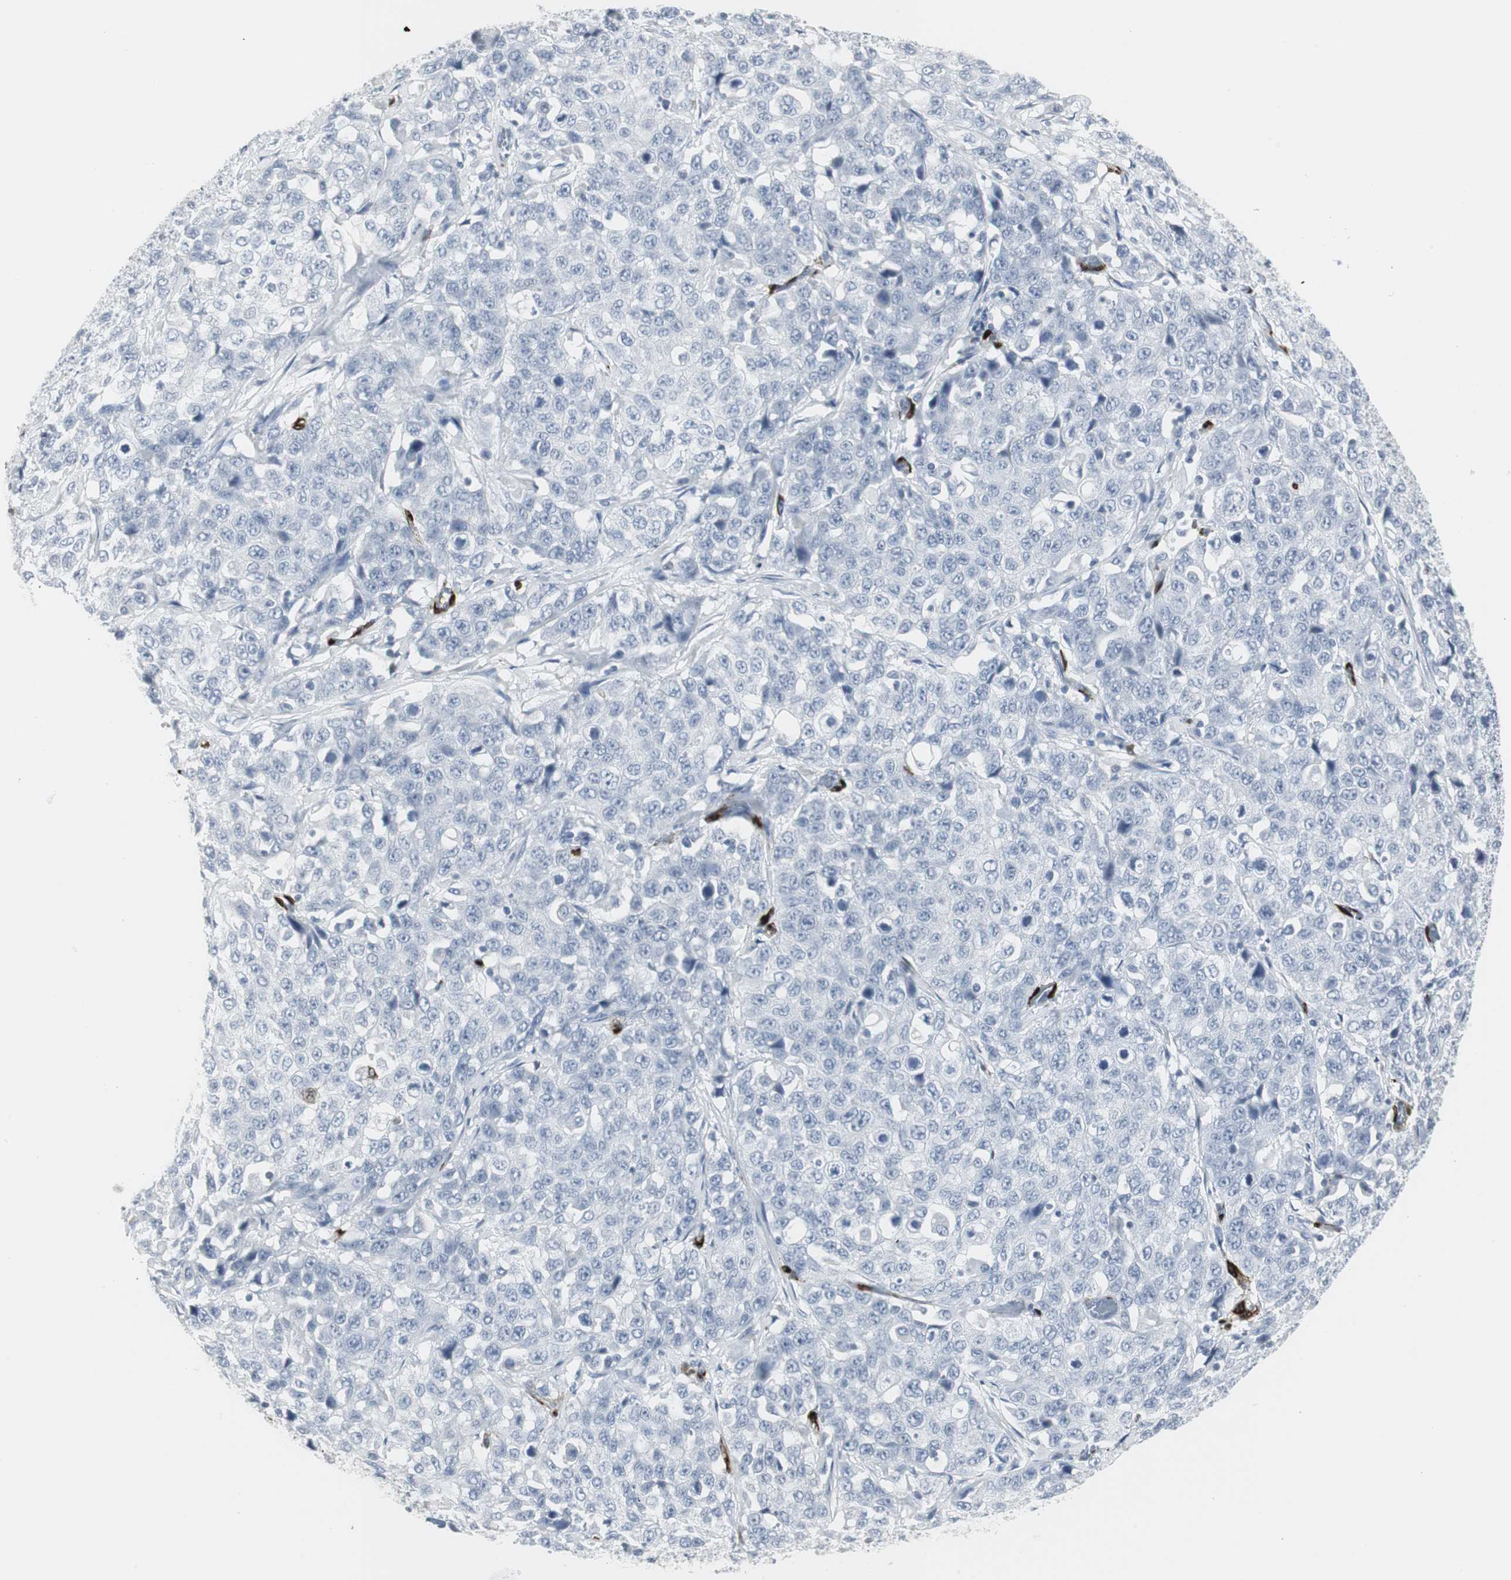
{"staining": {"intensity": "negative", "quantity": "none", "location": "none"}, "tissue": "stomach cancer", "cell_type": "Tumor cells", "image_type": "cancer", "snomed": [{"axis": "morphology", "description": "Normal tissue, NOS"}, {"axis": "morphology", "description": "Adenocarcinoma, NOS"}, {"axis": "topography", "description": "Stomach"}], "caption": "Histopathology image shows no significant protein staining in tumor cells of stomach cancer (adenocarcinoma).", "gene": "PPP1R14A", "patient": {"sex": "male", "age": 48}}